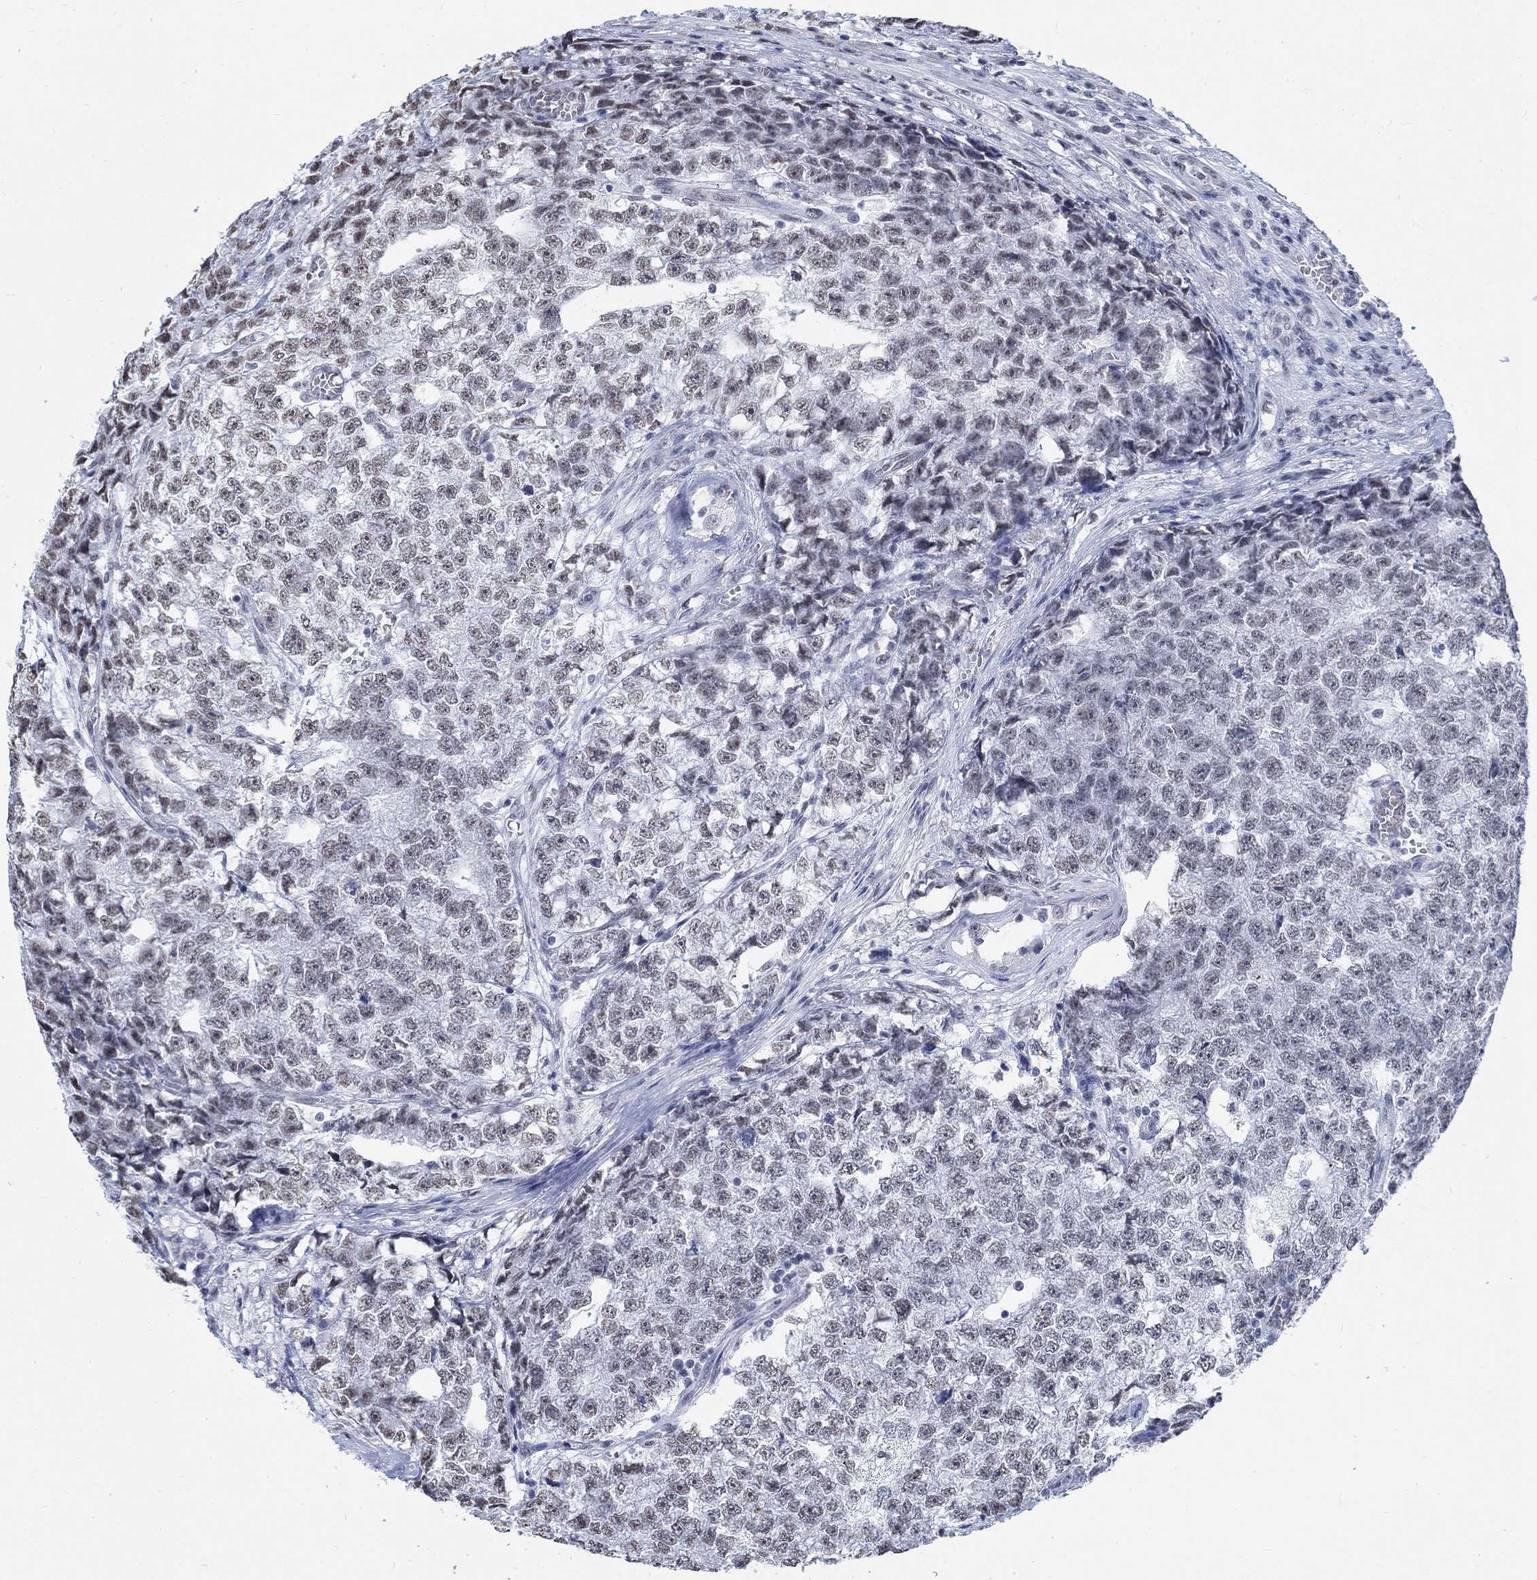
{"staining": {"intensity": "negative", "quantity": "none", "location": "none"}, "tissue": "testis cancer", "cell_type": "Tumor cells", "image_type": "cancer", "snomed": [{"axis": "morphology", "description": "Seminoma, NOS"}, {"axis": "morphology", "description": "Carcinoma, Embryonal, NOS"}, {"axis": "topography", "description": "Testis"}], "caption": "Protein analysis of testis cancer (seminoma) displays no significant expression in tumor cells.", "gene": "KCNH8", "patient": {"sex": "male", "age": 22}}